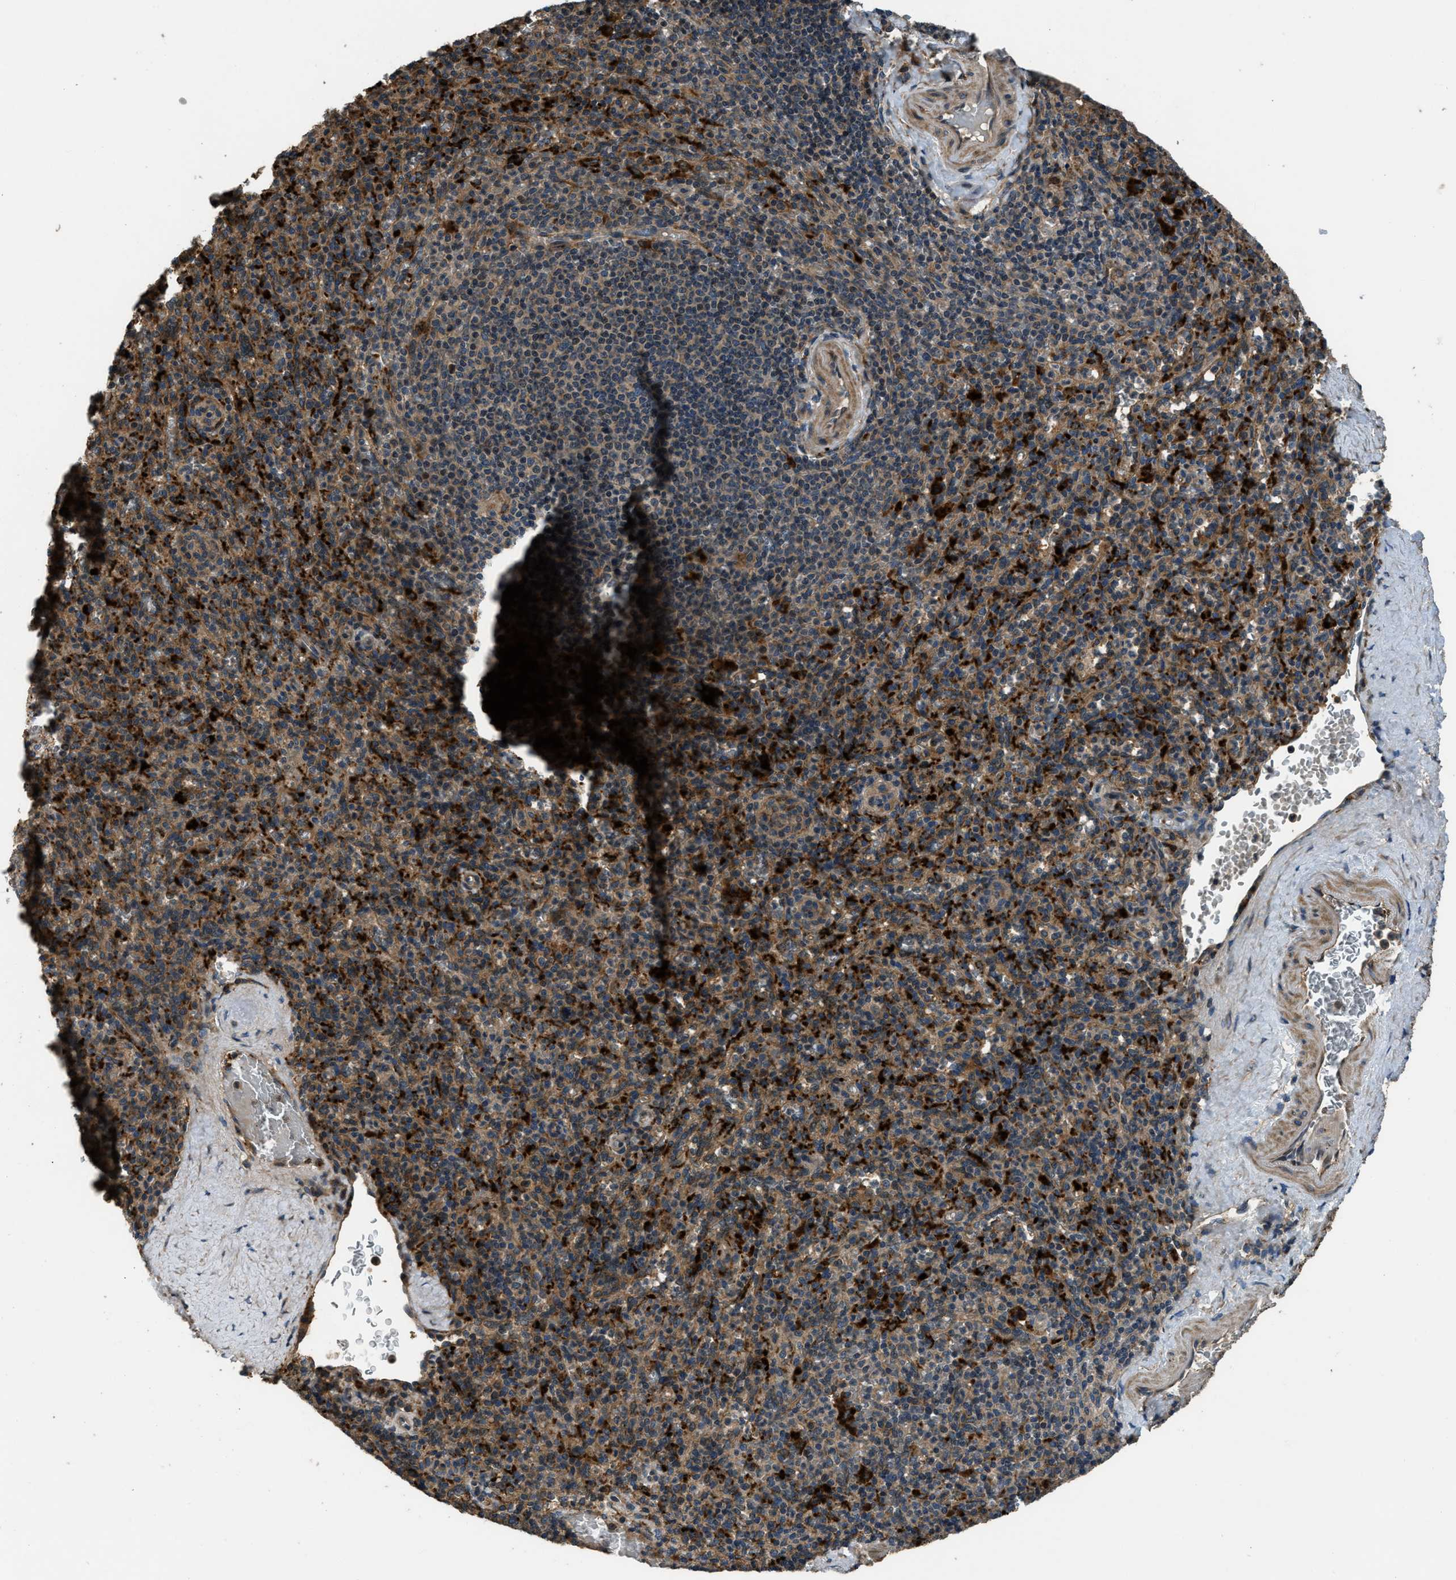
{"staining": {"intensity": "strong", "quantity": ">75%", "location": "cytoplasmic/membranous"}, "tissue": "spleen", "cell_type": "Cells in red pulp", "image_type": "normal", "snomed": [{"axis": "morphology", "description": "Normal tissue, NOS"}, {"axis": "topography", "description": "Spleen"}], "caption": "Spleen stained for a protein shows strong cytoplasmic/membranous positivity in cells in red pulp.", "gene": "GGH", "patient": {"sex": "male", "age": 36}}